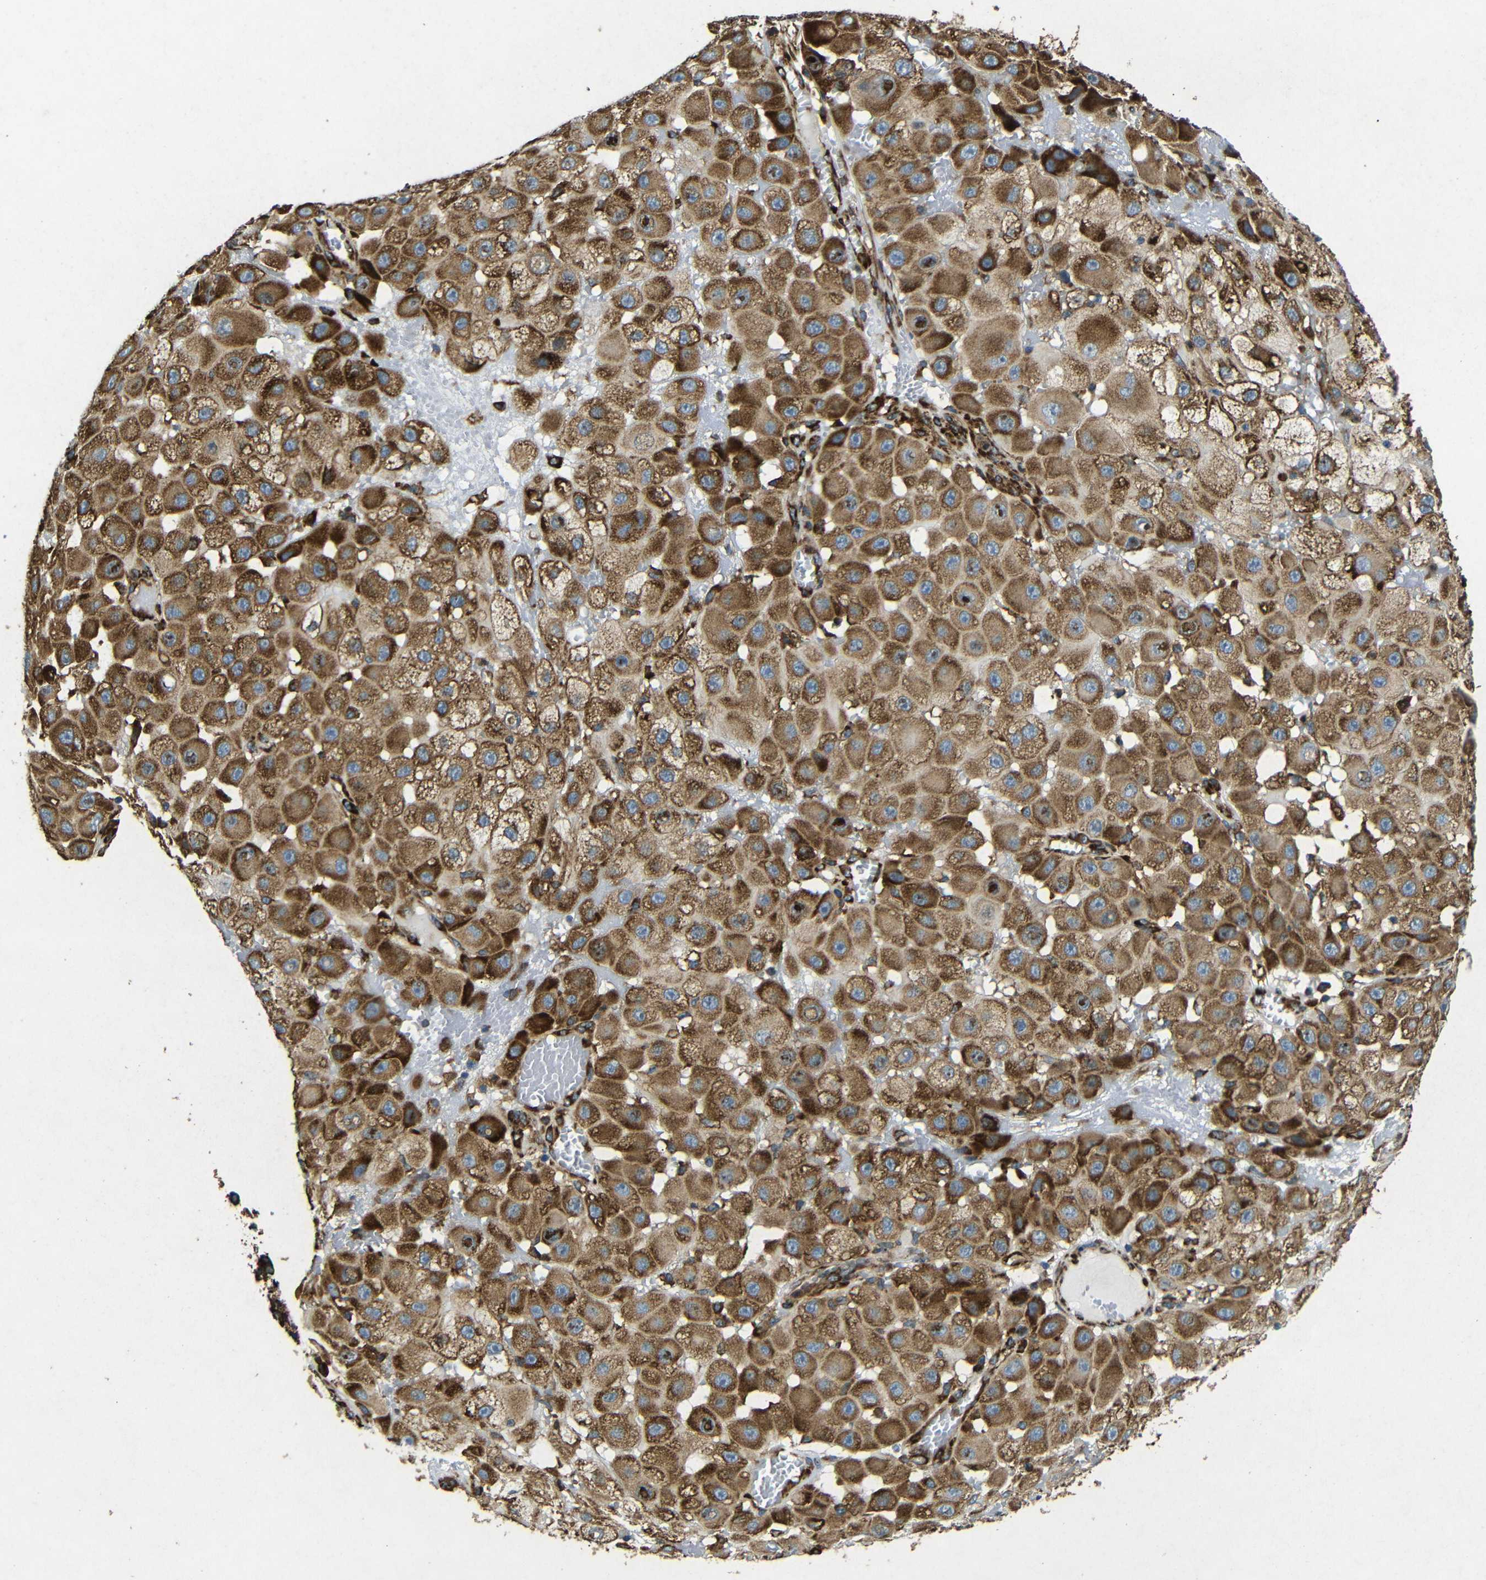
{"staining": {"intensity": "moderate", "quantity": ">75%", "location": "cytoplasmic/membranous"}, "tissue": "melanoma", "cell_type": "Tumor cells", "image_type": "cancer", "snomed": [{"axis": "morphology", "description": "Malignant melanoma, NOS"}, {"axis": "topography", "description": "Skin"}], "caption": "DAB immunohistochemical staining of melanoma demonstrates moderate cytoplasmic/membranous protein expression in about >75% of tumor cells. Immunohistochemistry stains the protein in brown and the nuclei are stained blue.", "gene": "BTF3", "patient": {"sex": "female", "age": 81}}